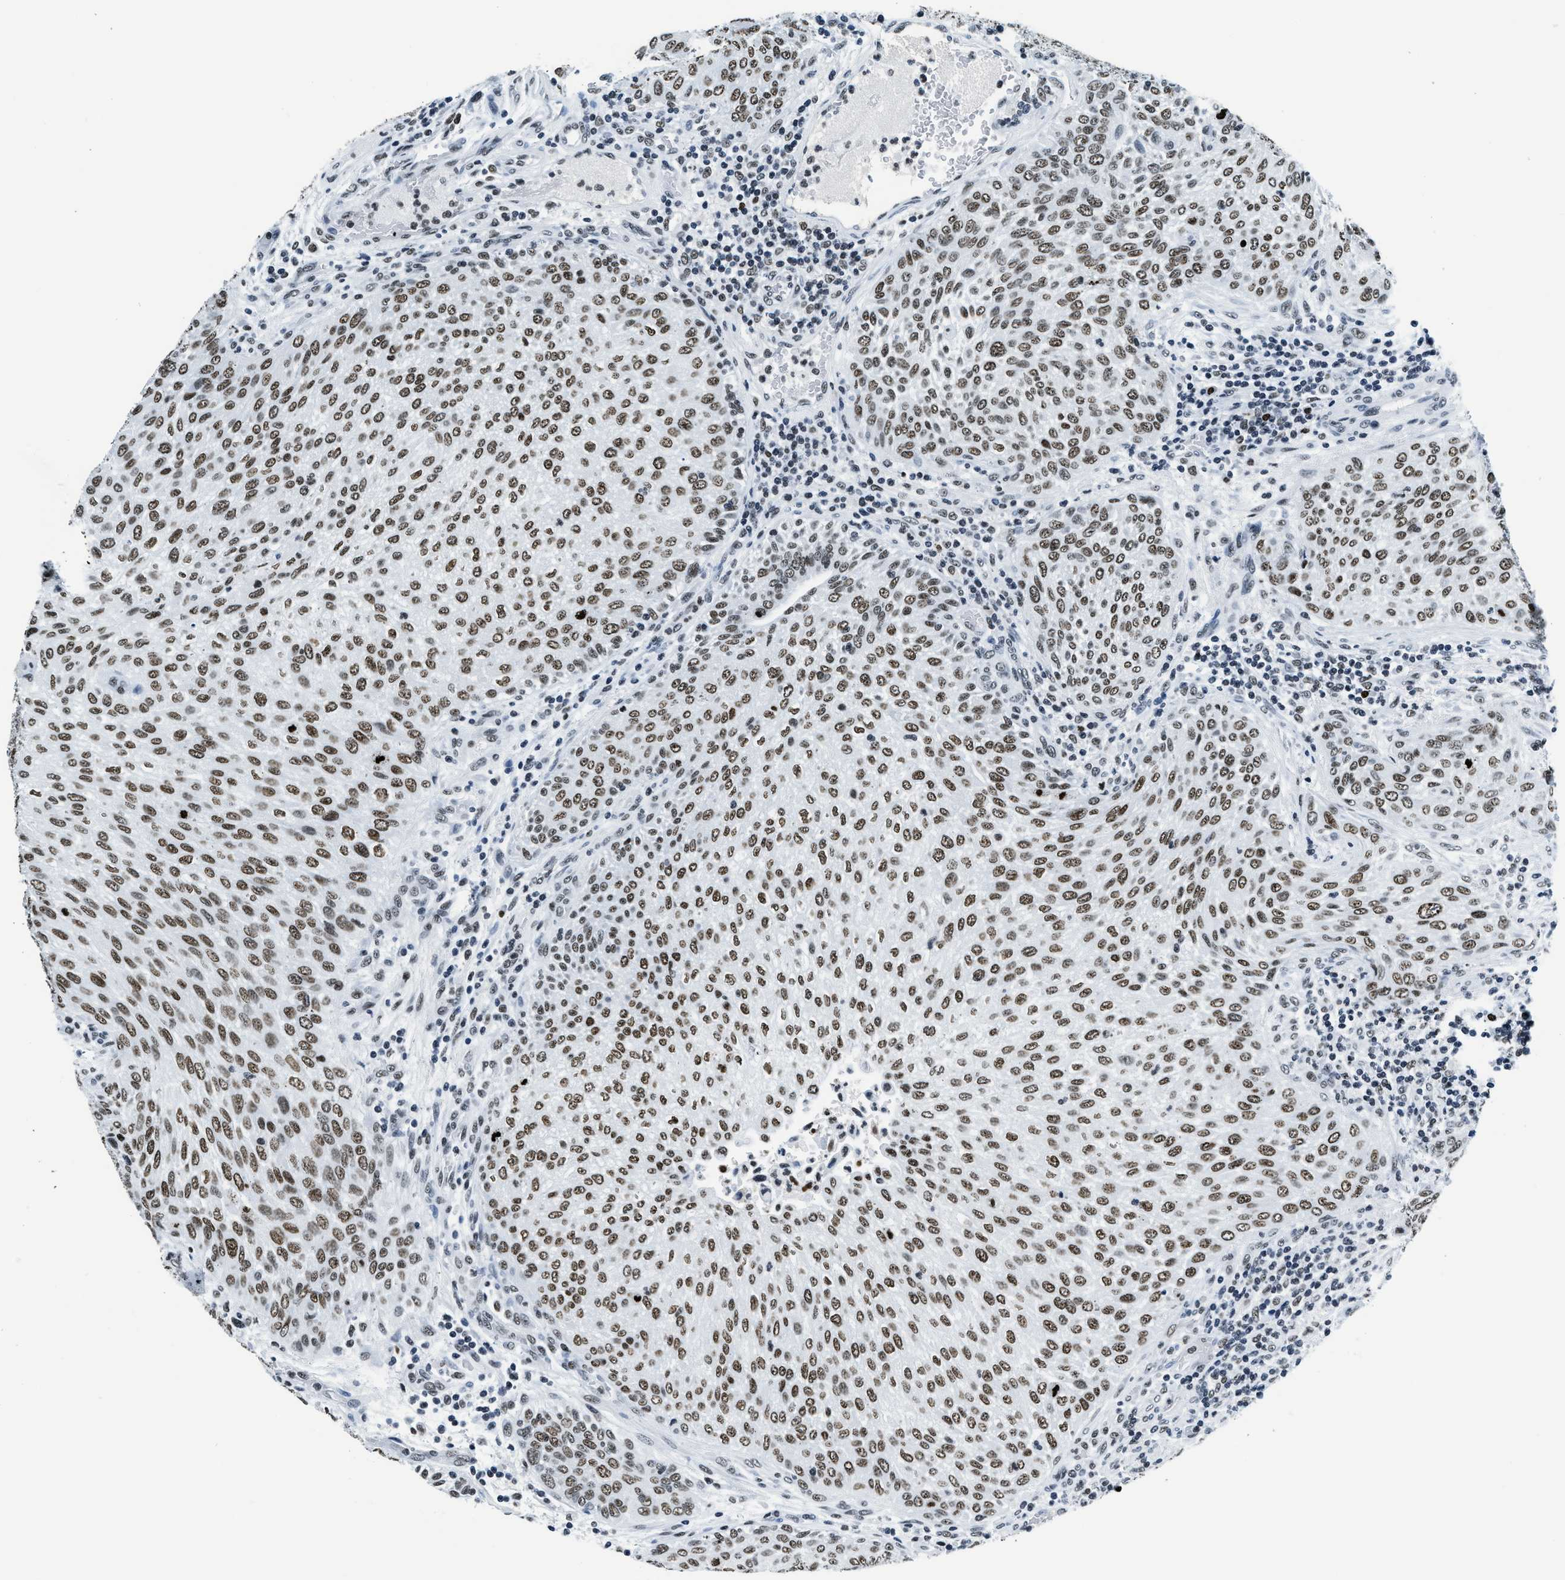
{"staining": {"intensity": "moderate", "quantity": ">75%", "location": "nuclear"}, "tissue": "urothelial cancer", "cell_type": "Tumor cells", "image_type": "cancer", "snomed": [{"axis": "morphology", "description": "Urothelial carcinoma, Low grade"}, {"axis": "morphology", "description": "Urothelial carcinoma, High grade"}, {"axis": "topography", "description": "Urinary bladder"}], "caption": "IHC photomicrograph of human high-grade urothelial carcinoma stained for a protein (brown), which displays medium levels of moderate nuclear staining in approximately >75% of tumor cells.", "gene": "TOP1", "patient": {"sex": "male", "age": 35}}